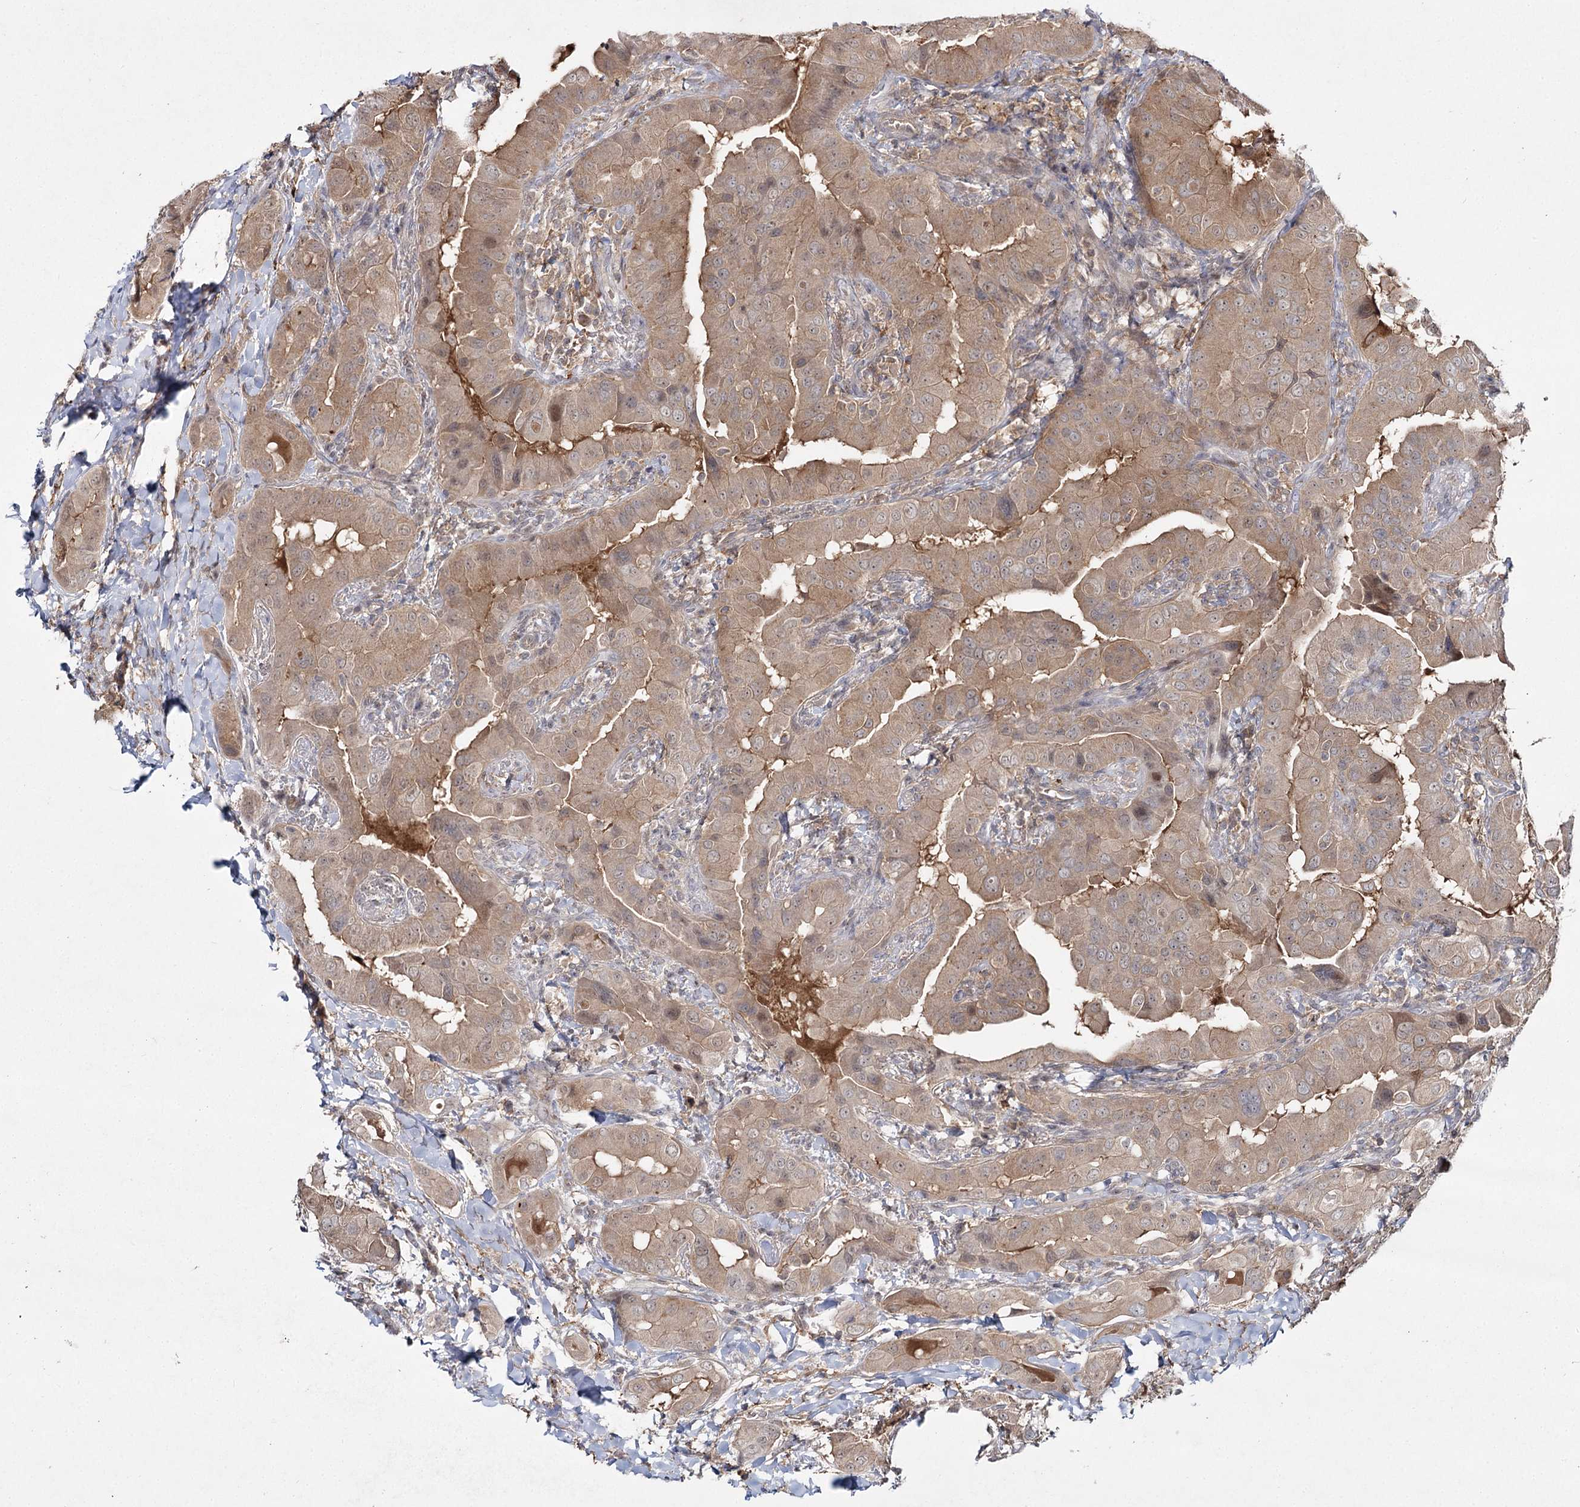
{"staining": {"intensity": "weak", "quantity": ">75%", "location": "cytoplasmic/membranous"}, "tissue": "thyroid cancer", "cell_type": "Tumor cells", "image_type": "cancer", "snomed": [{"axis": "morphology", "description": "Papillary adenocarcinoma, NOS"}, {"axis": "topography", "description": "Thyroid gland"}], "caption": "Thyroid papillary adenocarcinoma stained for a protein (brown) reveals weak cytoplasmic/membranous positive staining in about >75% of tumor cells.", "gene": "WDR44", "patient": {"sex": "male", "age": 33}}